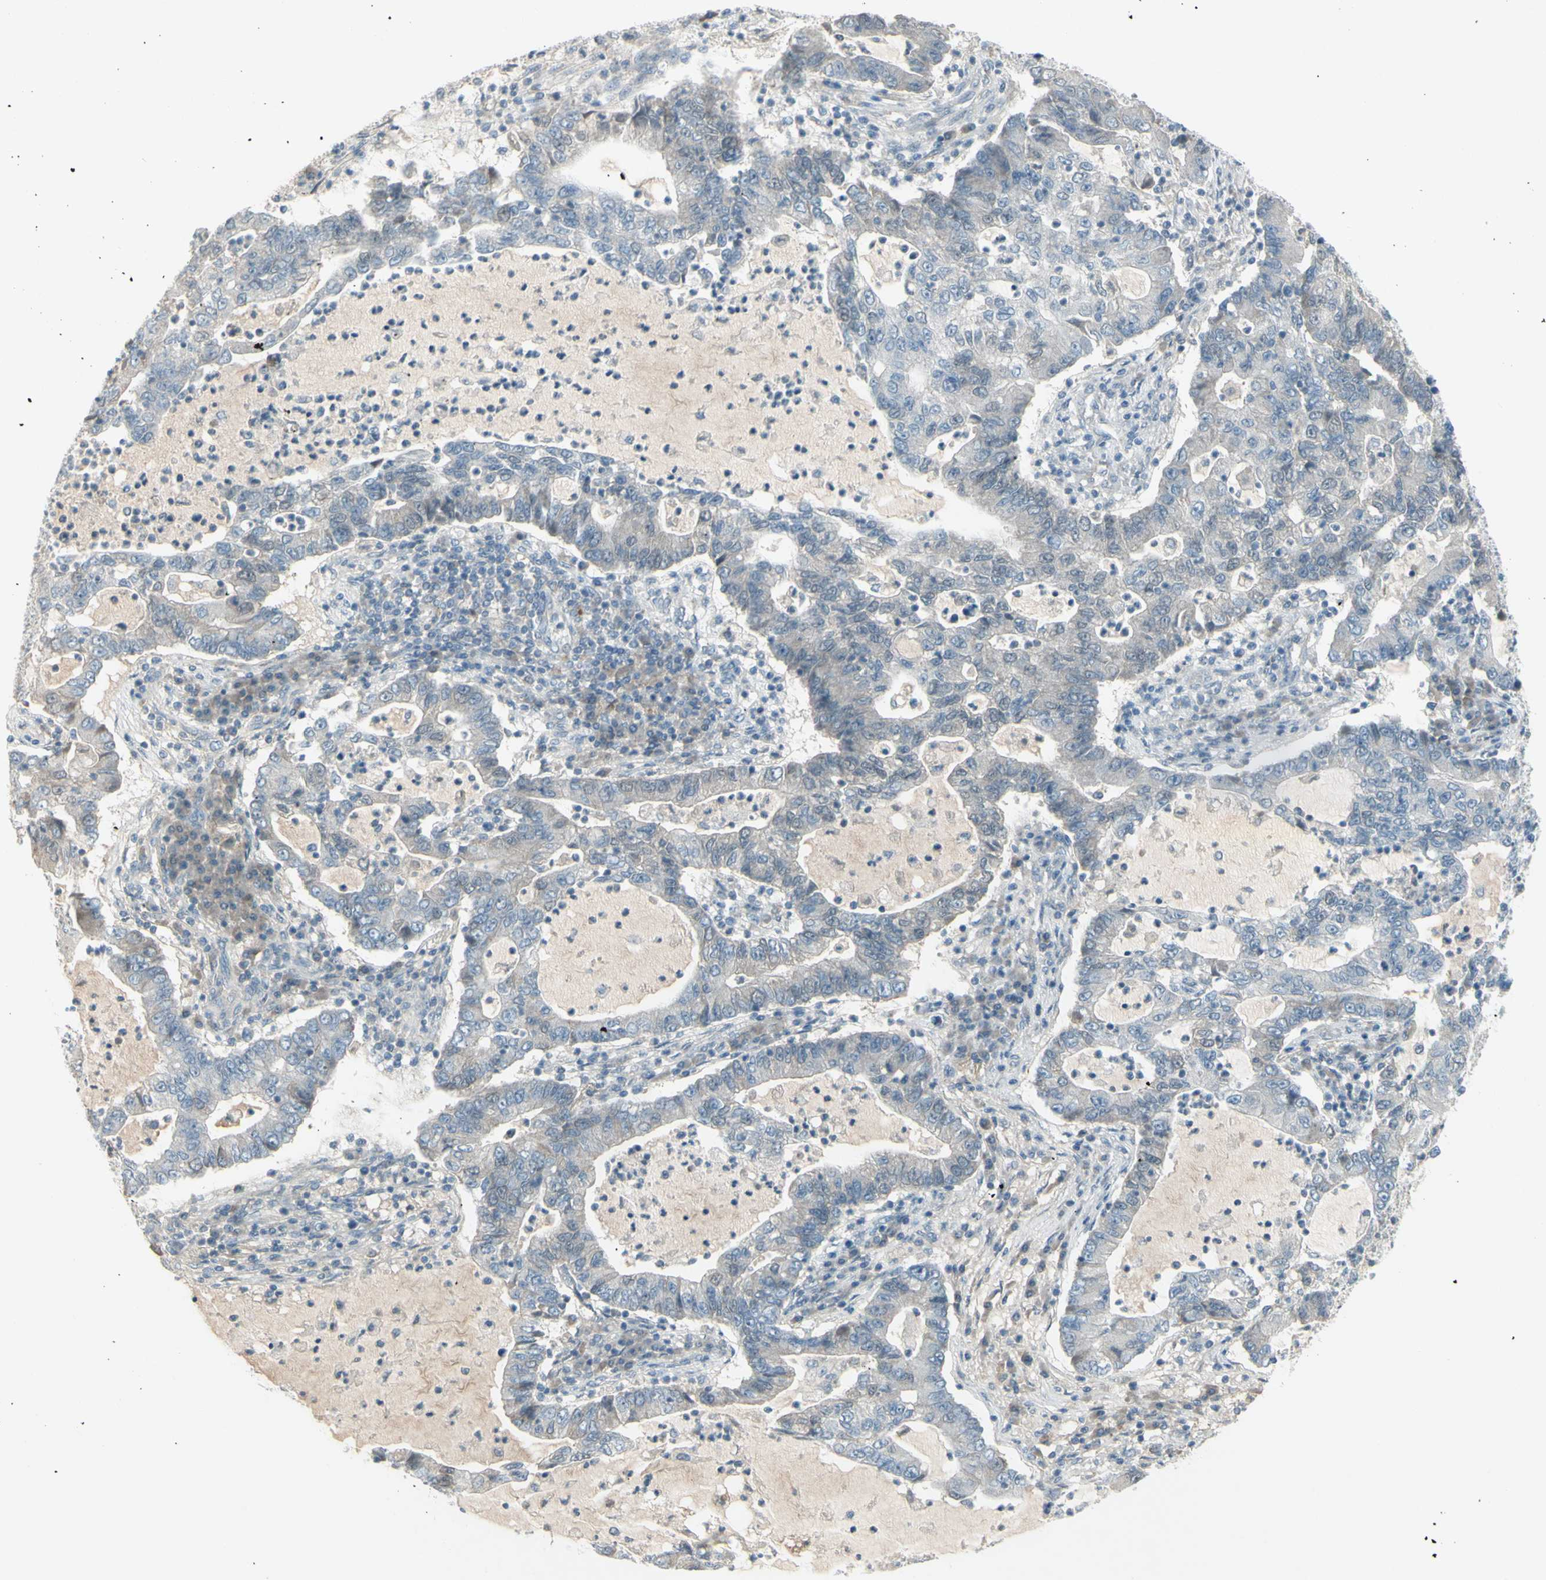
{"staining": {"intensity": "negative", "quantity": "none", "location": "none"}, "tissue": "lung cancer", "cell_type": "Tumor cells", "image_type": "cancer", "snomed": [{"axis": "morphology", "description": "Adenocarcinoma, NOS"}, {"axis": "topography", "description": "Lung"}], "caption": "A micrograph of lung cancer (adenocarcinoma) stained for a protein displays no brown staining in tumor cells.", "gene": "SH3GL2", "patient": {"sex": "female", "age": 51}}